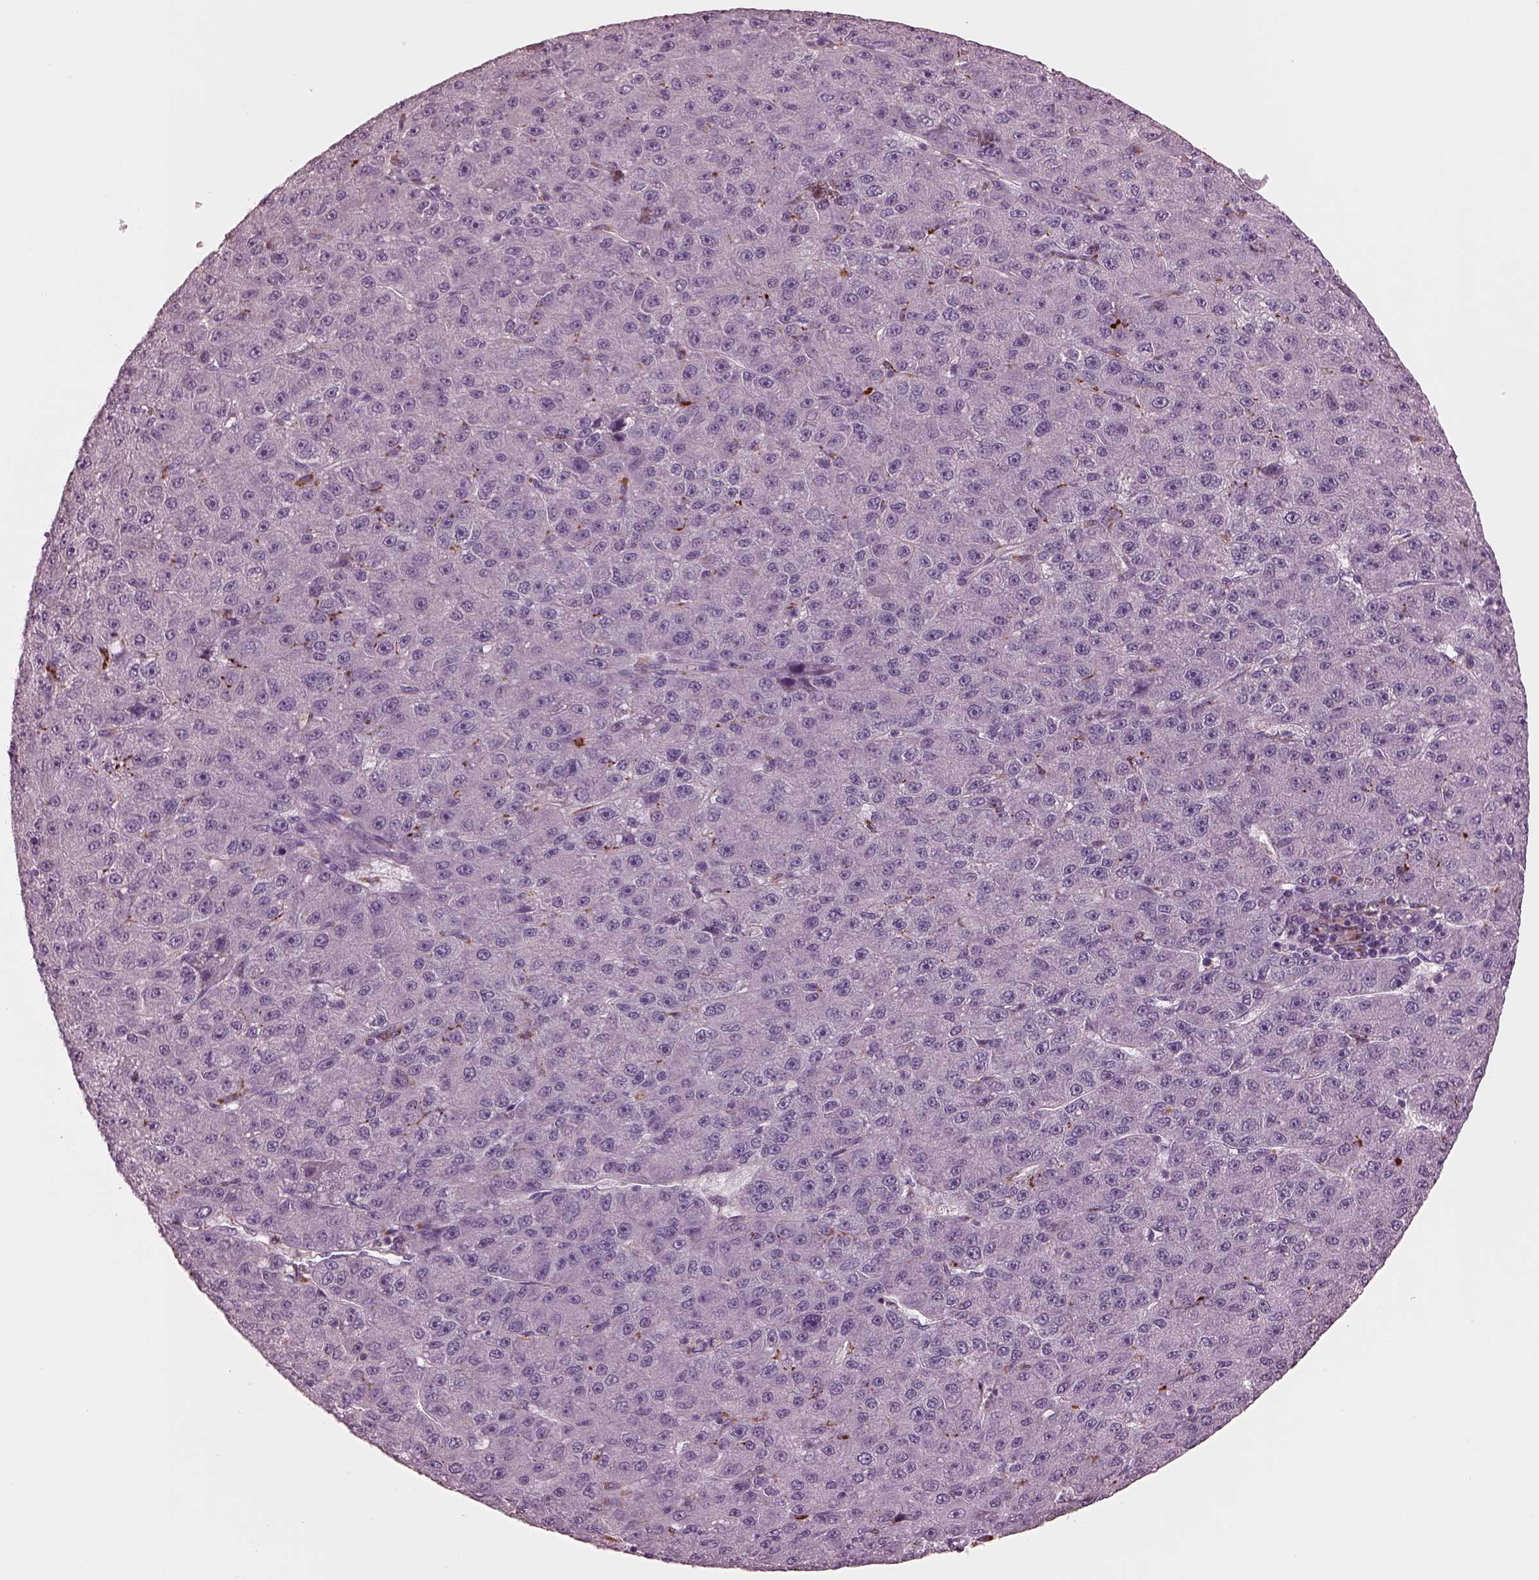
{"staining": {"intensity": "negative", "quantity": "none", "location": "none"}, "tissue": "liver cancer", "cell_type": "Tumor cells", "image_type": "cancer", "snomed": [{"axis": "morphology", "description": "Carcinoma, Hepatocellular, NOS"}, {"axis": "topography", "description": "Liver"}], "caption": "An IHC micrograph of liver cancer is shown. There is no staining in tumor cells of liver cancer.", "gene": "SLAMF8", "patient": {"sex": "male", "age": 67}}